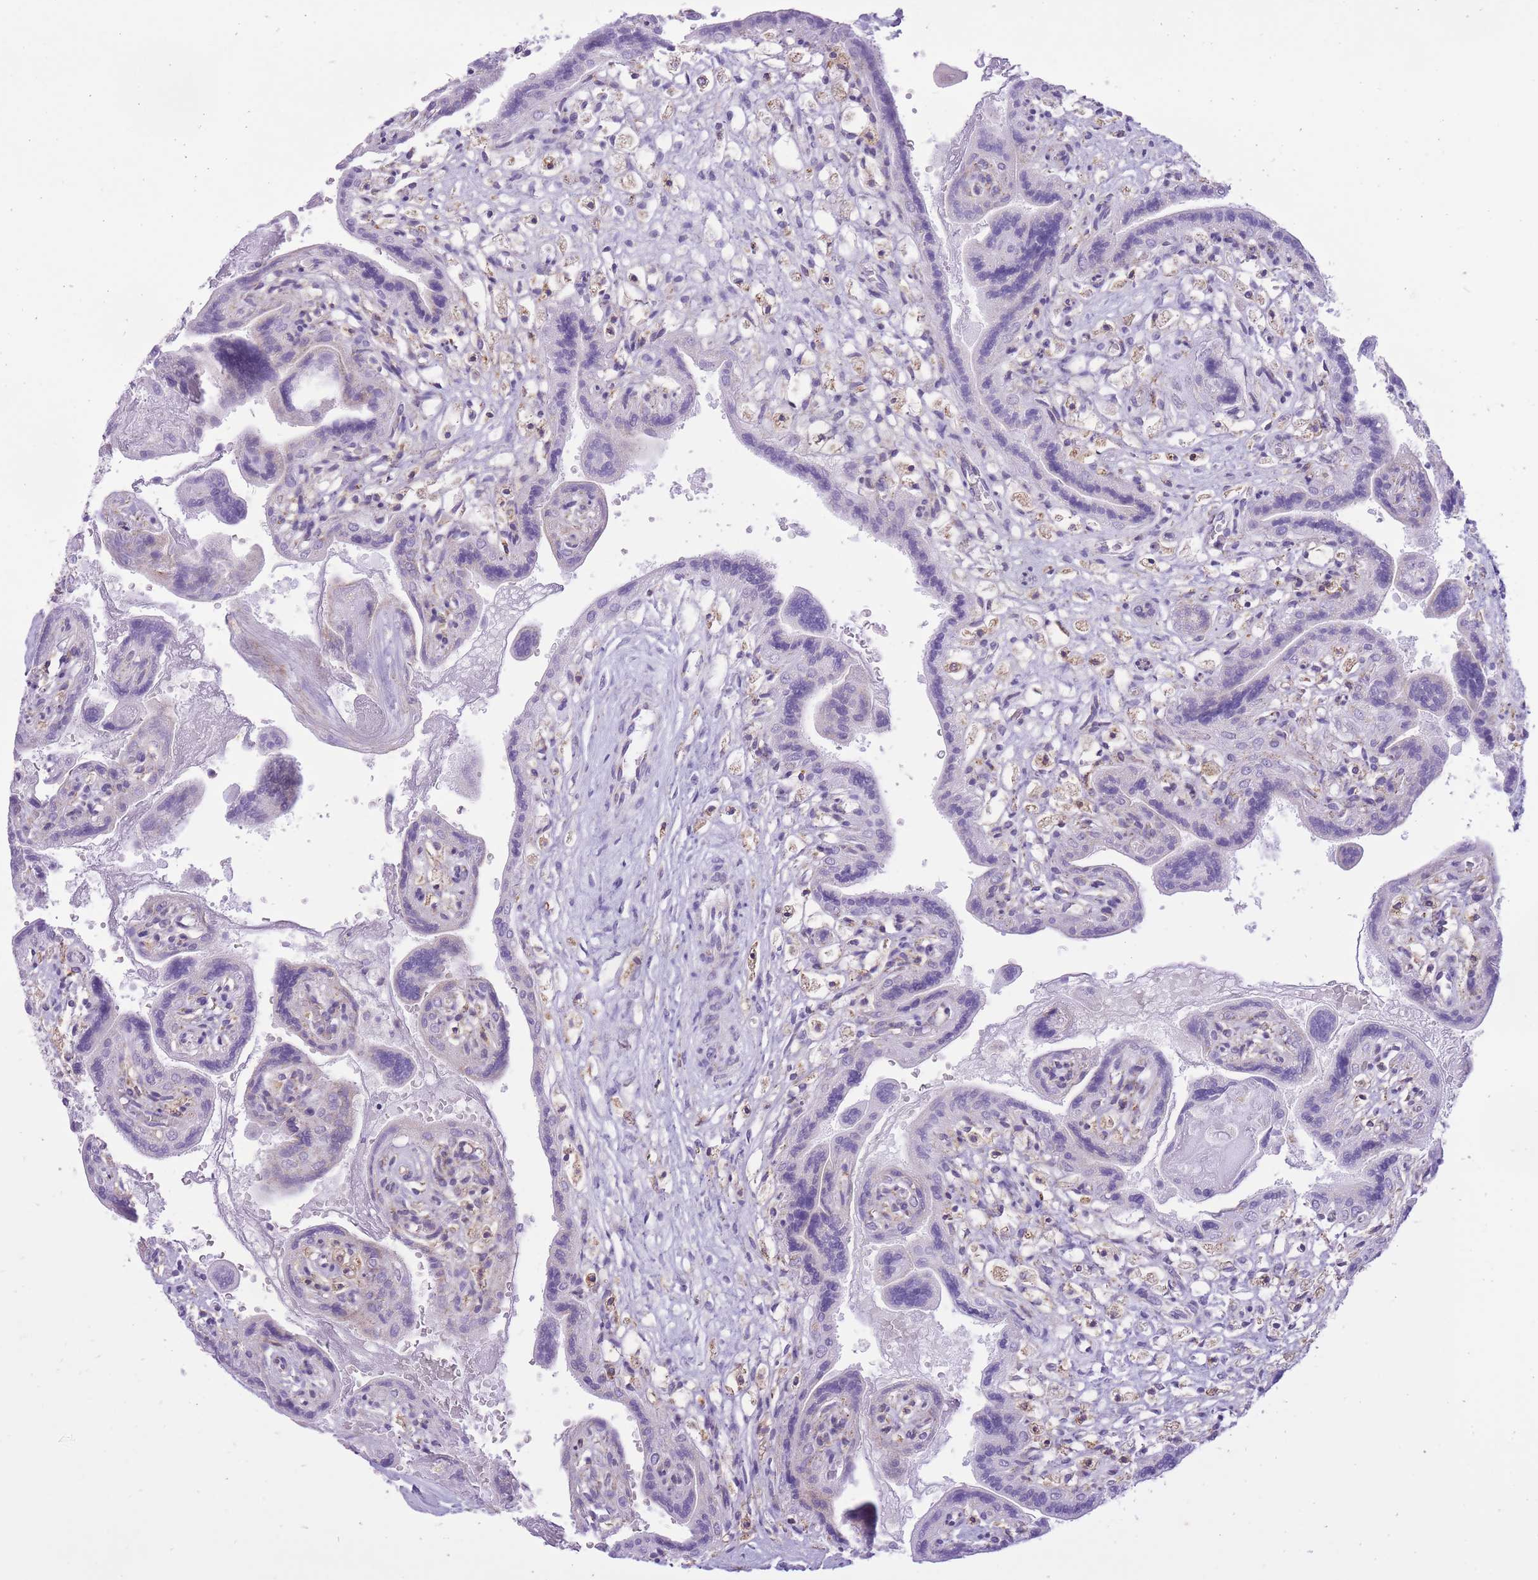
{"staining": {"intensity": "negative", "quantity": "none", "location": "none"}, "tissue": "placenta", "cell_type": "Decidual cells", "image_type": "normal", "snomed": [{"axis": "morphology", "description": "Normal tissue, NOS"}, {"axis": "topography", "description": "Placenta"}], "caption": "This is an immunohistochemistry (IHC) micrograph of unremarkable placenta. There is no staining in decidual cells.", "gene": "DENND2D", "patient": {"sex": "female", "age": 37}}